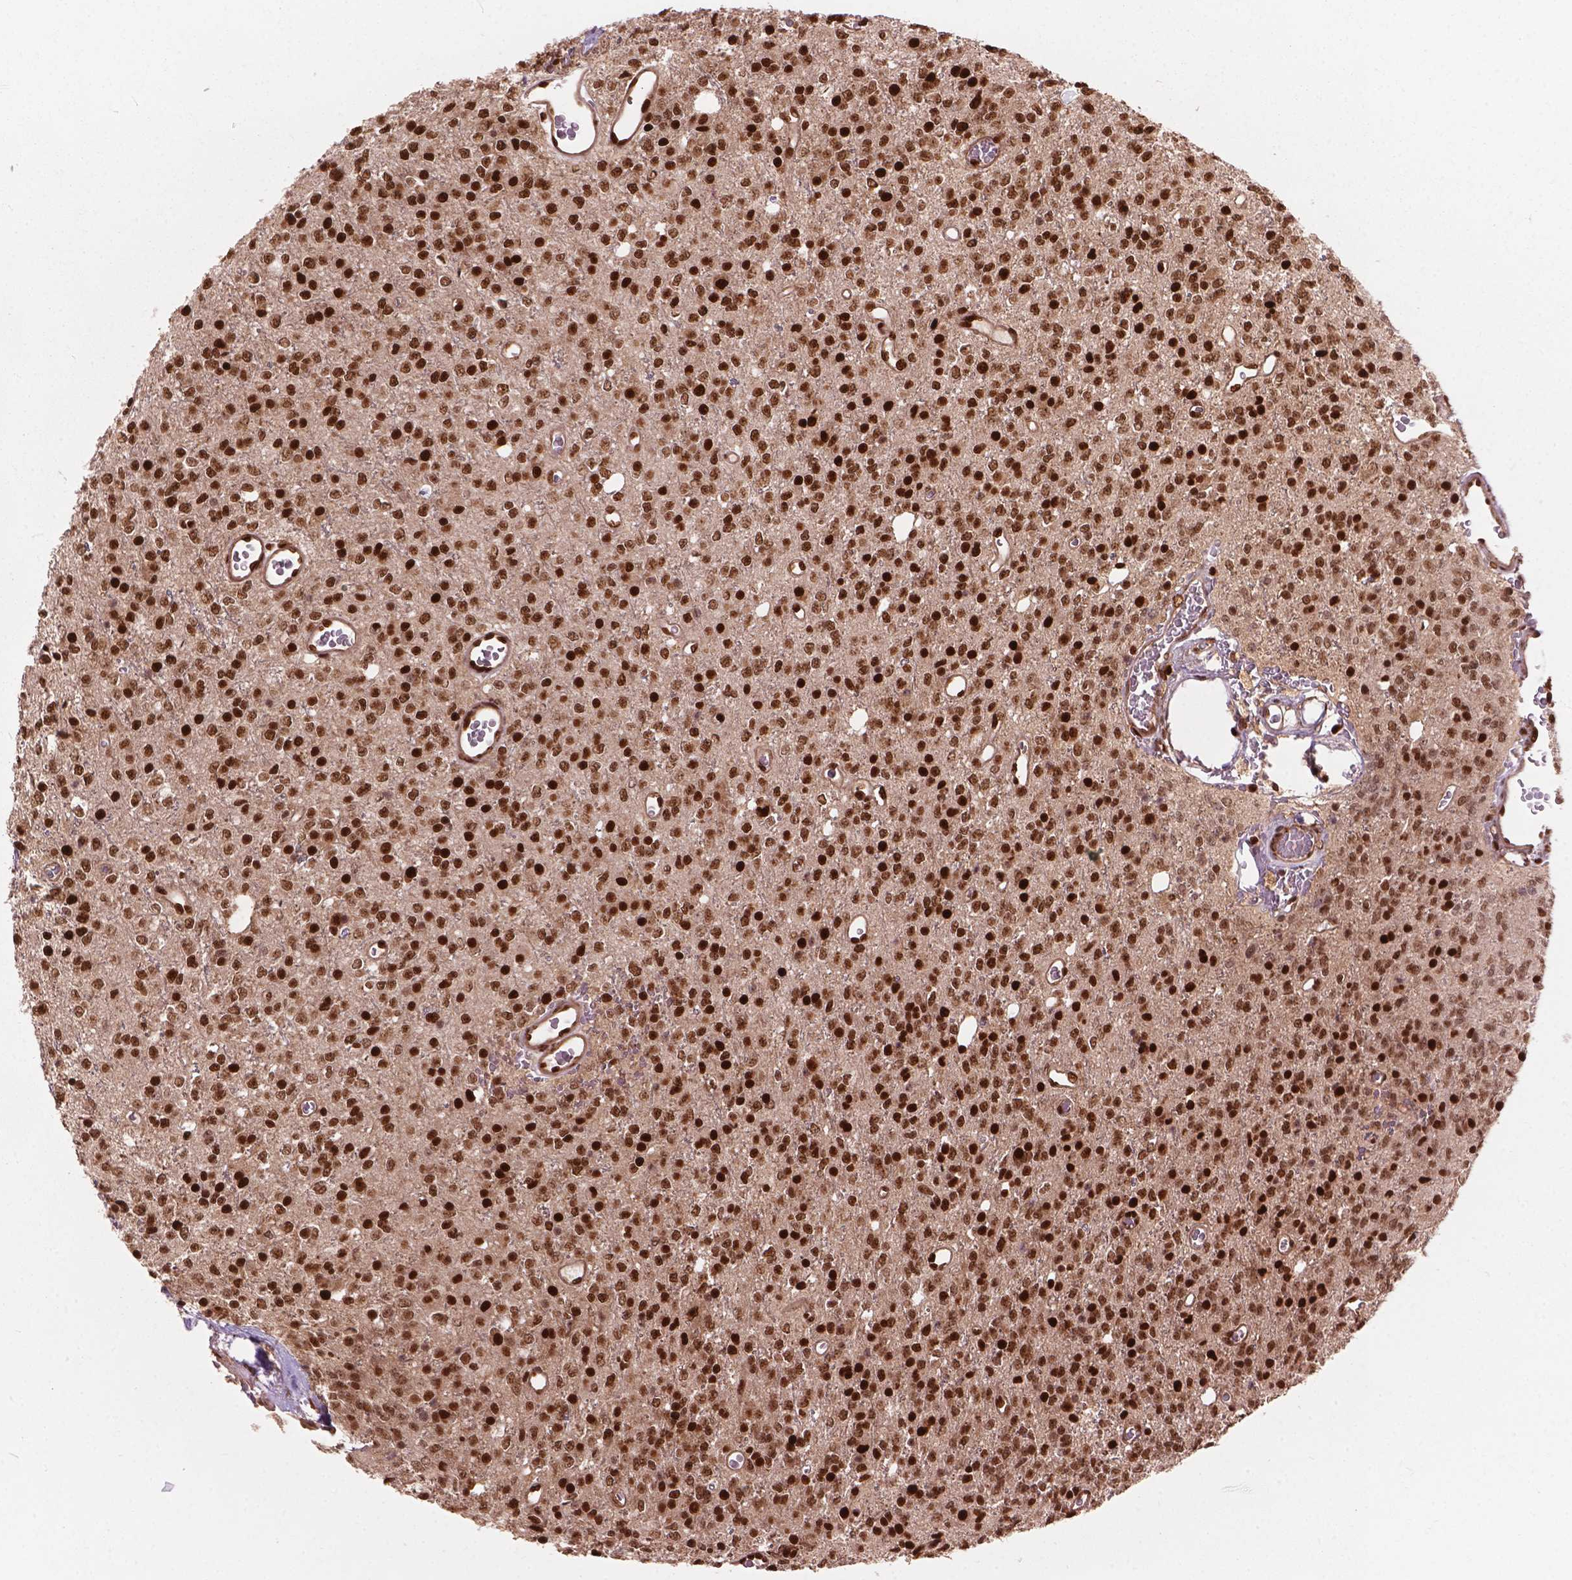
{"staining": {"intensity": "strong", "quantity": ">75%", "location": "nuclear"}, "tissue": "glioma", "cell_type": "Tumor cells", "image_type": "cancer", "snomed": [{"axis": "morphology", "description": "Glioma, malignant, Low grade"}, {"axis": "topography", "description": "Brain"}], "caption": "A high amount of strong nuclear positivity is identified in about >75% of tumor cells in malignant low-grade glioma tissue.", "gene": "ANP32B", "patient": {"sex": "female", "age": 45}}